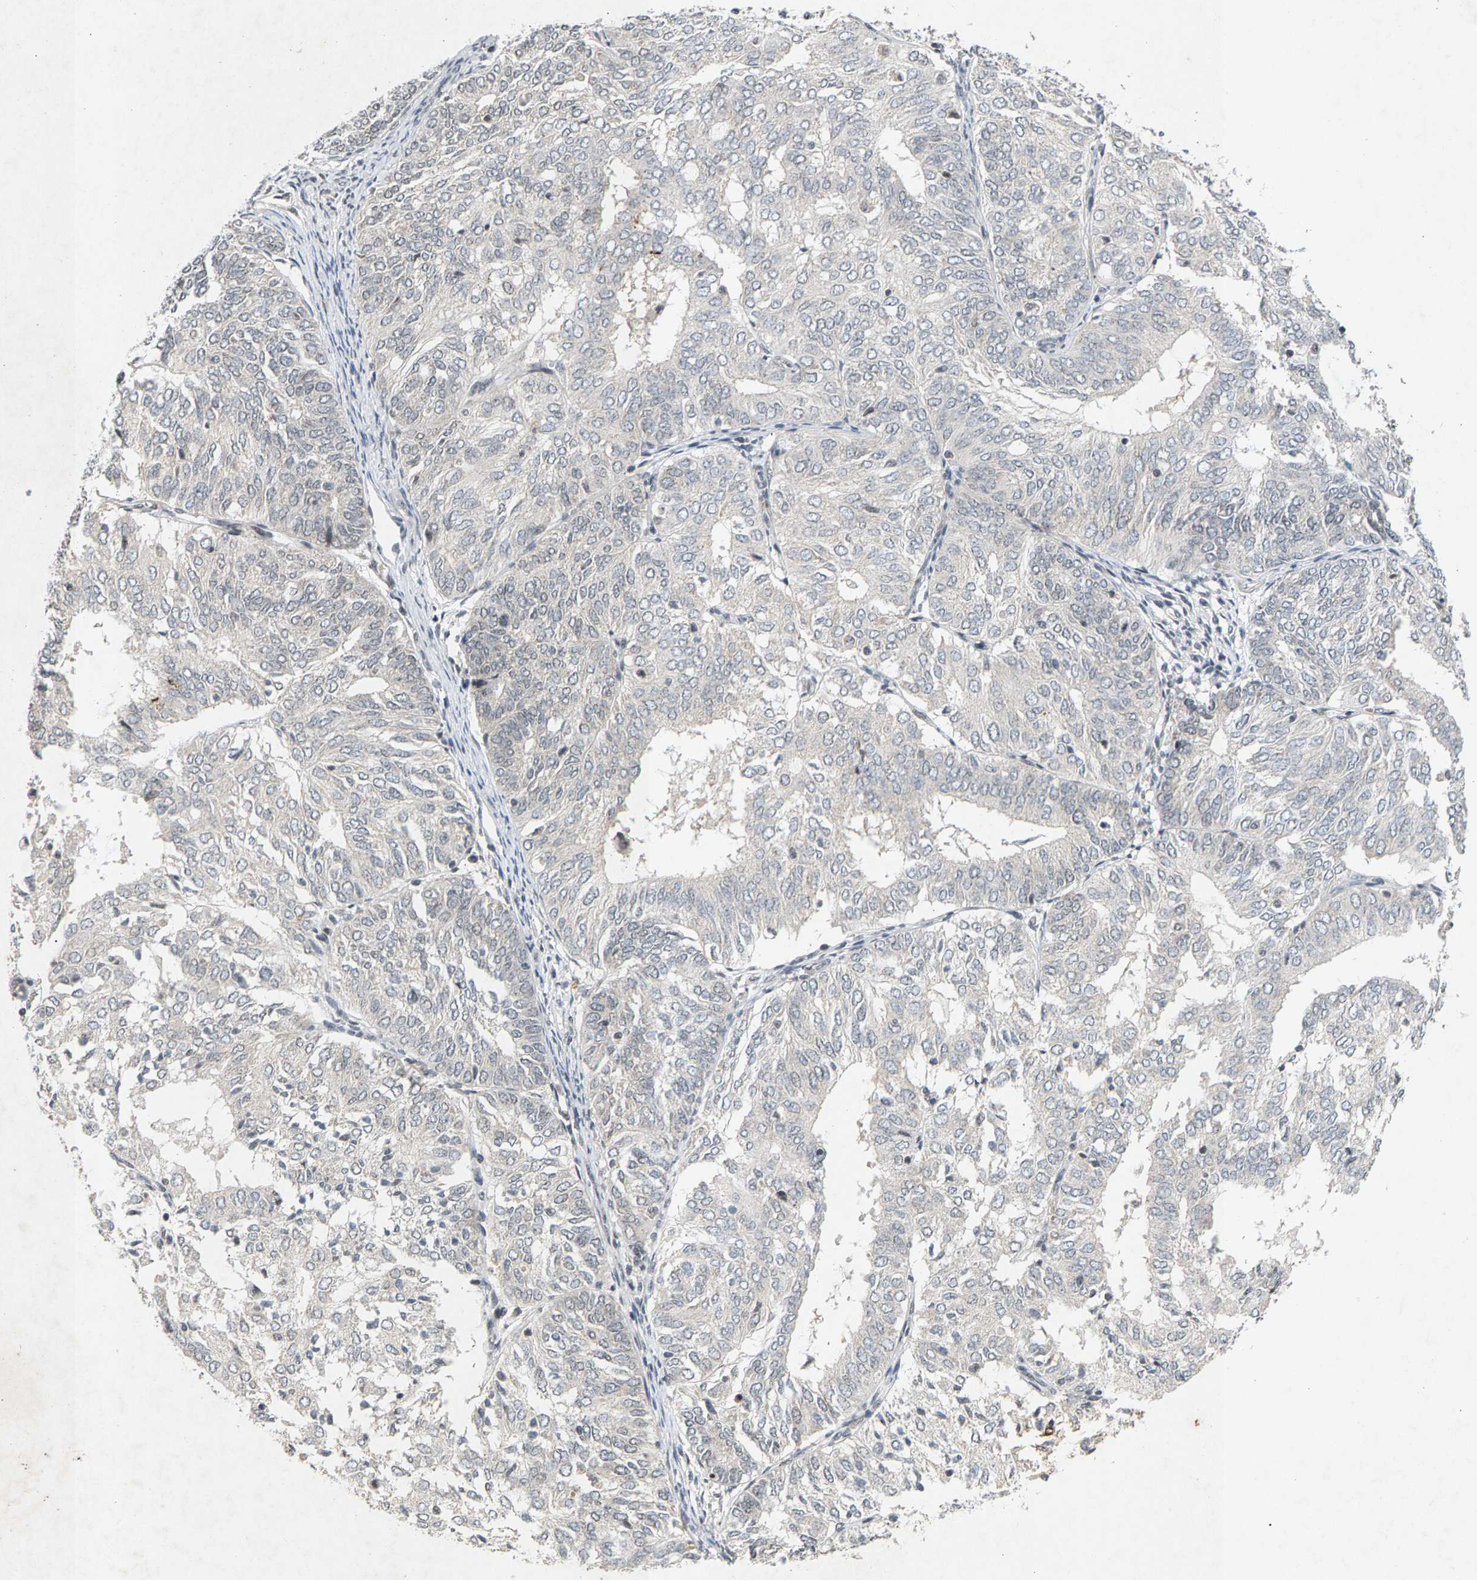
{"staining": {"intensity": "negative", "quantity": "none", "location": "none"}, "tissue": "endometrial cancer", "cell_type": "Tumor cells", "image_type": "cancer", "snomed": [{"axis": "morphology", "description": "Adenocarcinoma, NOS"}, {"axis": "topography", "description": "Uterus"}], "caption": "DAB immunohistochemical staining of endometrial adenocarcinoma reveals no significant staining in tumor cells.", "gene": "ZPR1", "patient": {"sex": "female", "age": 60}}